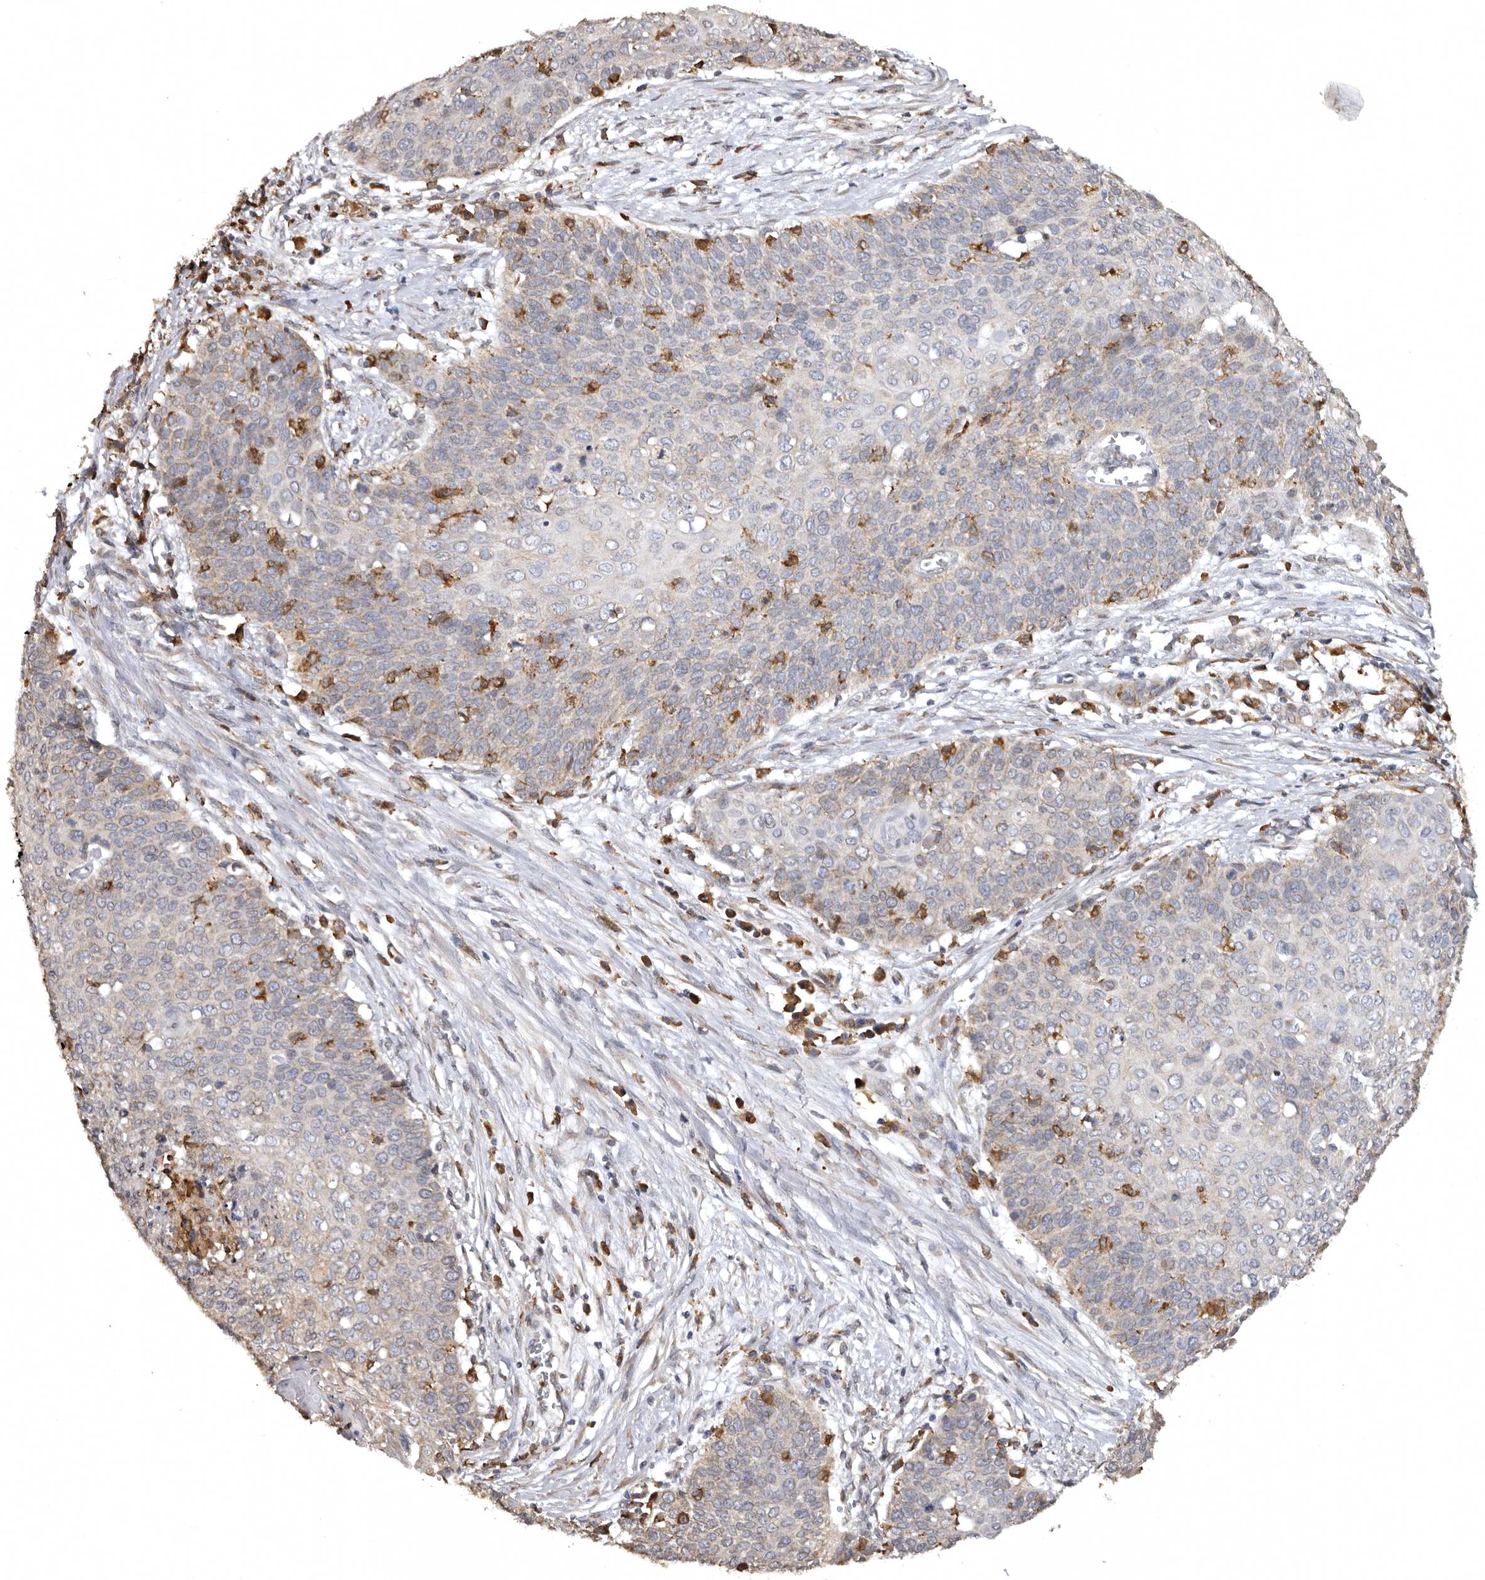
{"staining": {"intensity": "negative", "quantity": "none", "location": "none"}, "tissue": "cervical cancer", "cell_type": "Tumor cells", "image_type": "cancer", "snomed": [{"axis": "morphology", "description": "Squamous cell carcinoma, NOS"}, {"axis": "topography", "description": "Cervix"}], "caption": "There is no significant staining in tumor cells of cervical cancer (squamous cell carcinoma).", "gene": "INKA2", "patient": {"sex": "female", "age": 39}}